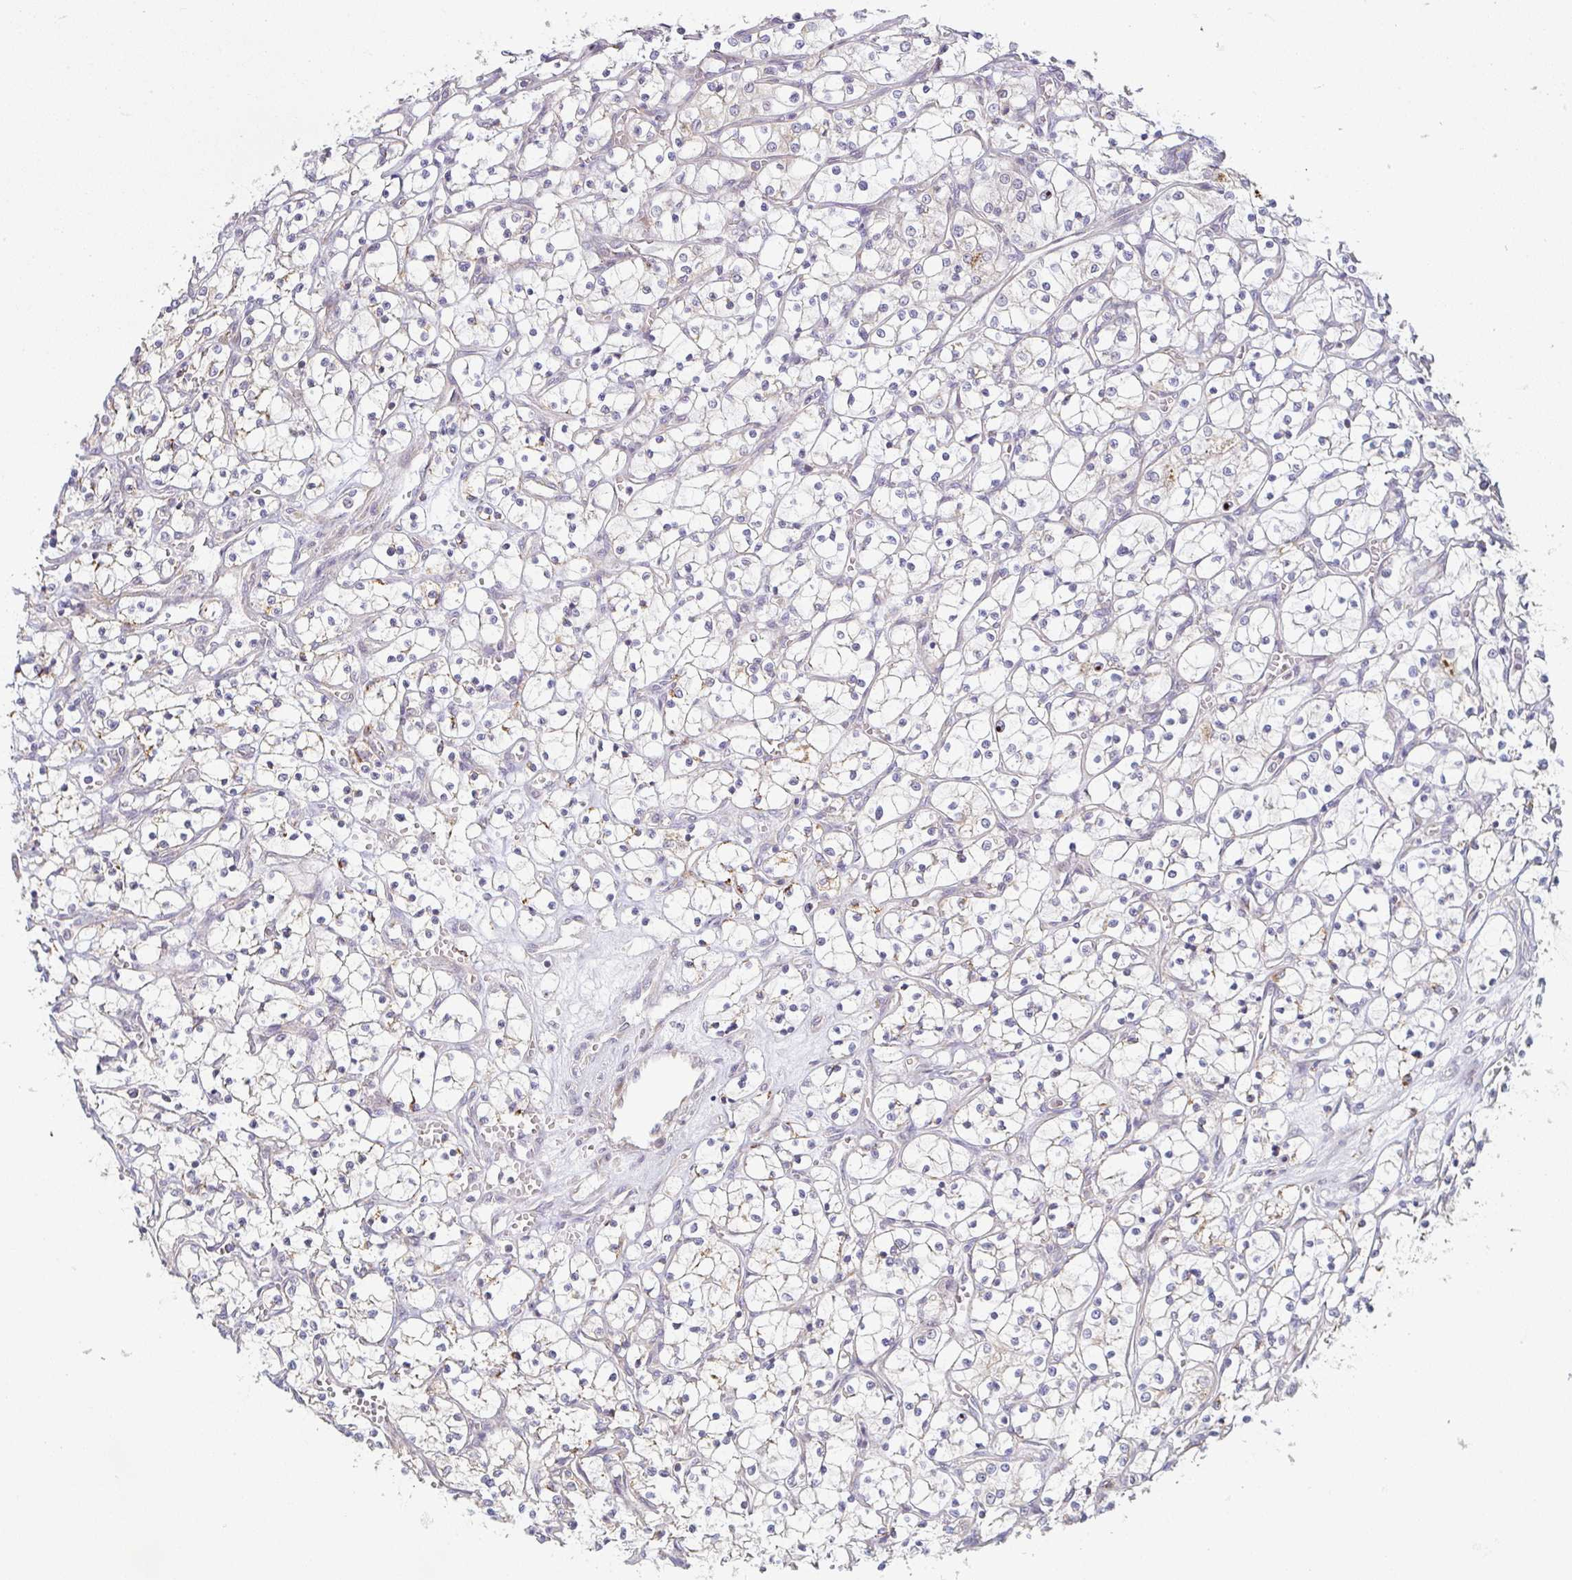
{"staining": {"intensity": "weak", "quantity": "<25%", "location": "cytoplasmic/membranous"}, "tissue": "renal cancer", "cell_type": "Tumor cells", "image_type": "cancer", "snomed": [{"axis": "morphology", "description": "Adenocarcinoma, NOS"}, {"axis": "topography", "description": "Kidney"}], "caption": "Tumor cells show no significant protein positivity in renal cancer.", "gene": "MOB1A", "patient": {"sex": "female", "age": 69}}